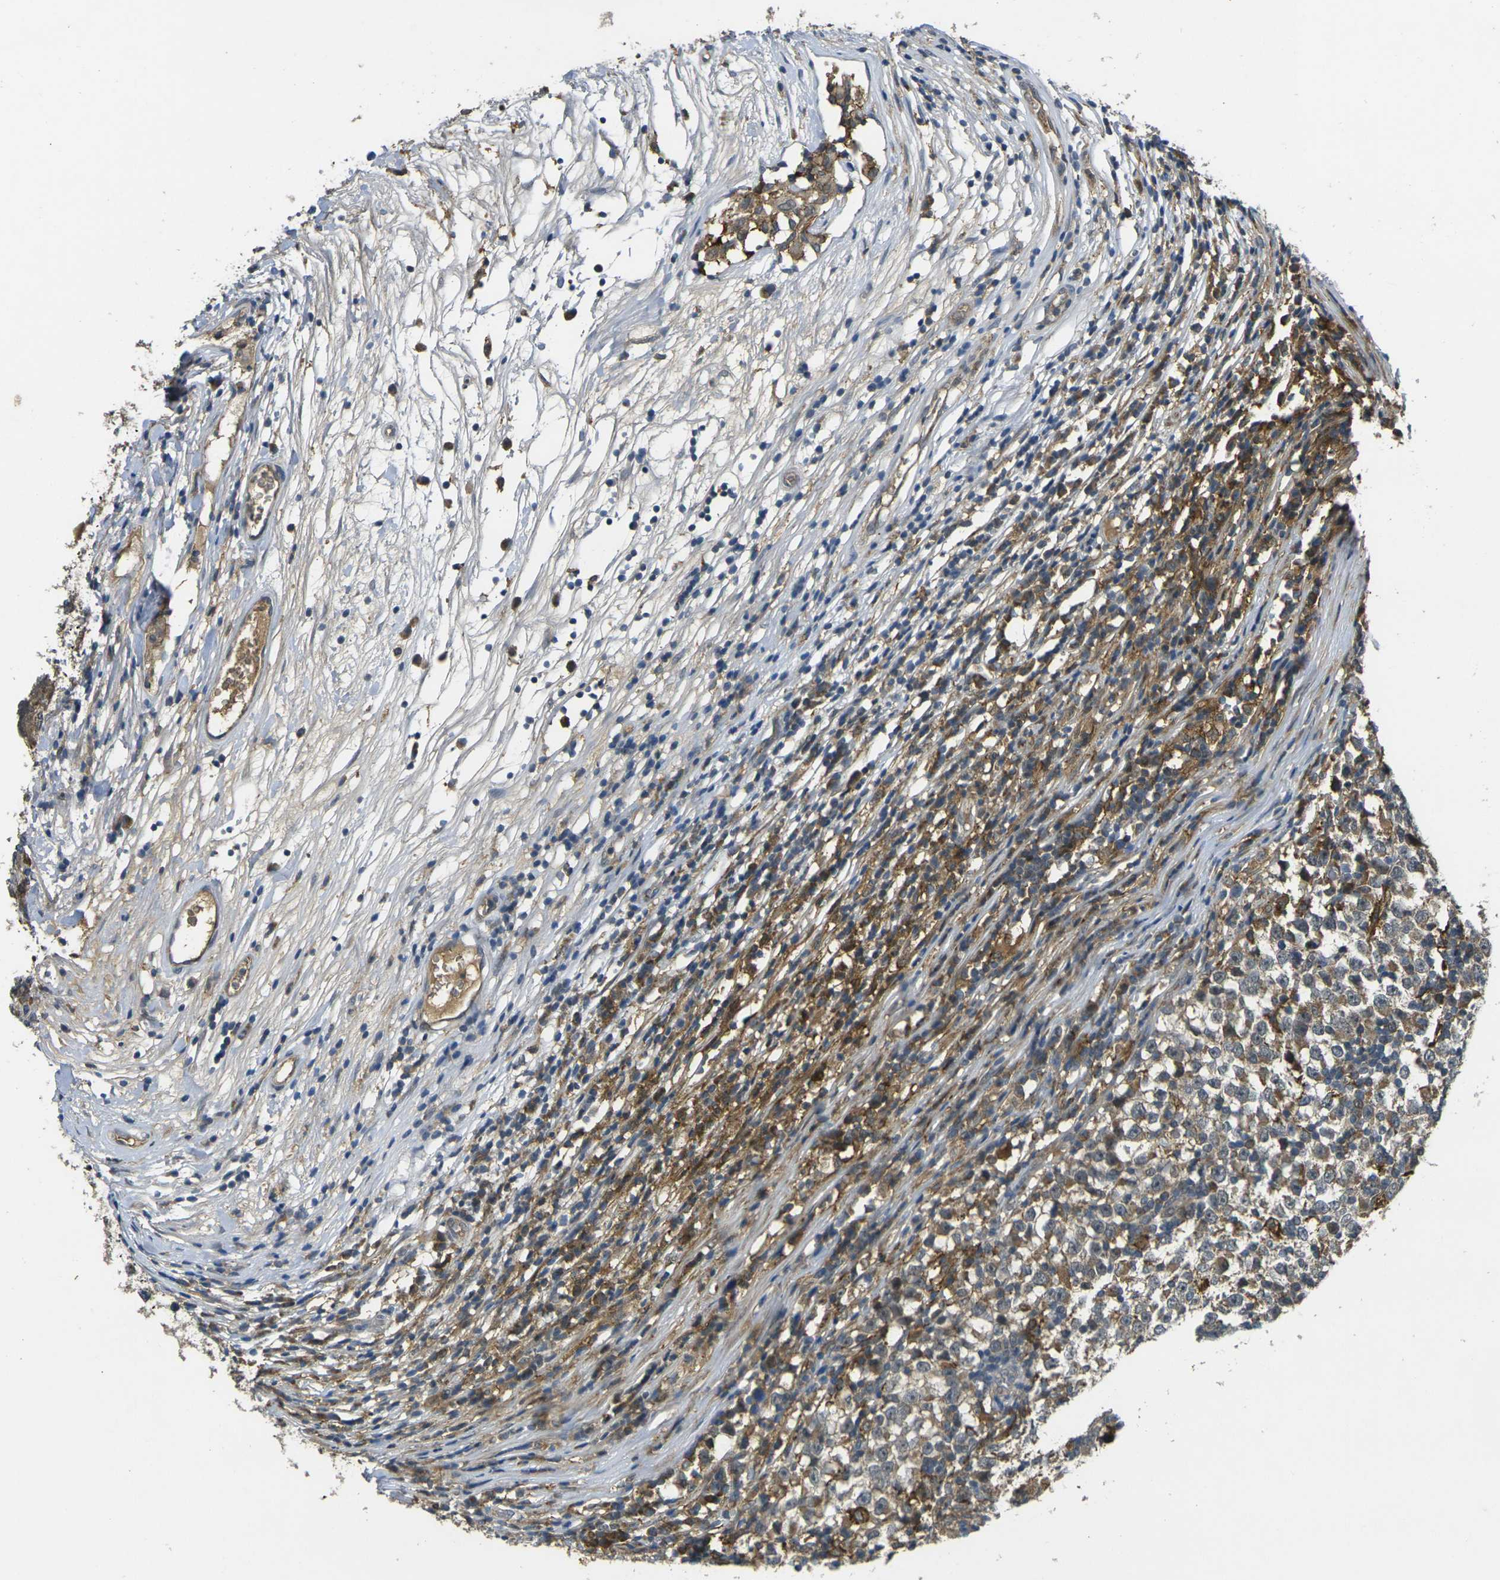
{"staining": {"intensity": "weak", "quantity": ">75%", "location": "cytoplasmic/membranous"}, "tissue": "testis cancer", "cell_type": "Tumor cells", "image_type": "cancer", "snomed": [{"axis": "morphology", "description": "Seminoma, NOS"}, {"axis": "topography", "description": "Testis"}], "caption": "Testis seminoma was stained to show a protein in brown. There is low levels of weak cytoplasmic/membranous positivity in about >75% of tumor cells.", "gene": "PIGL", "patient": {"sex": "male", "age": 65}}